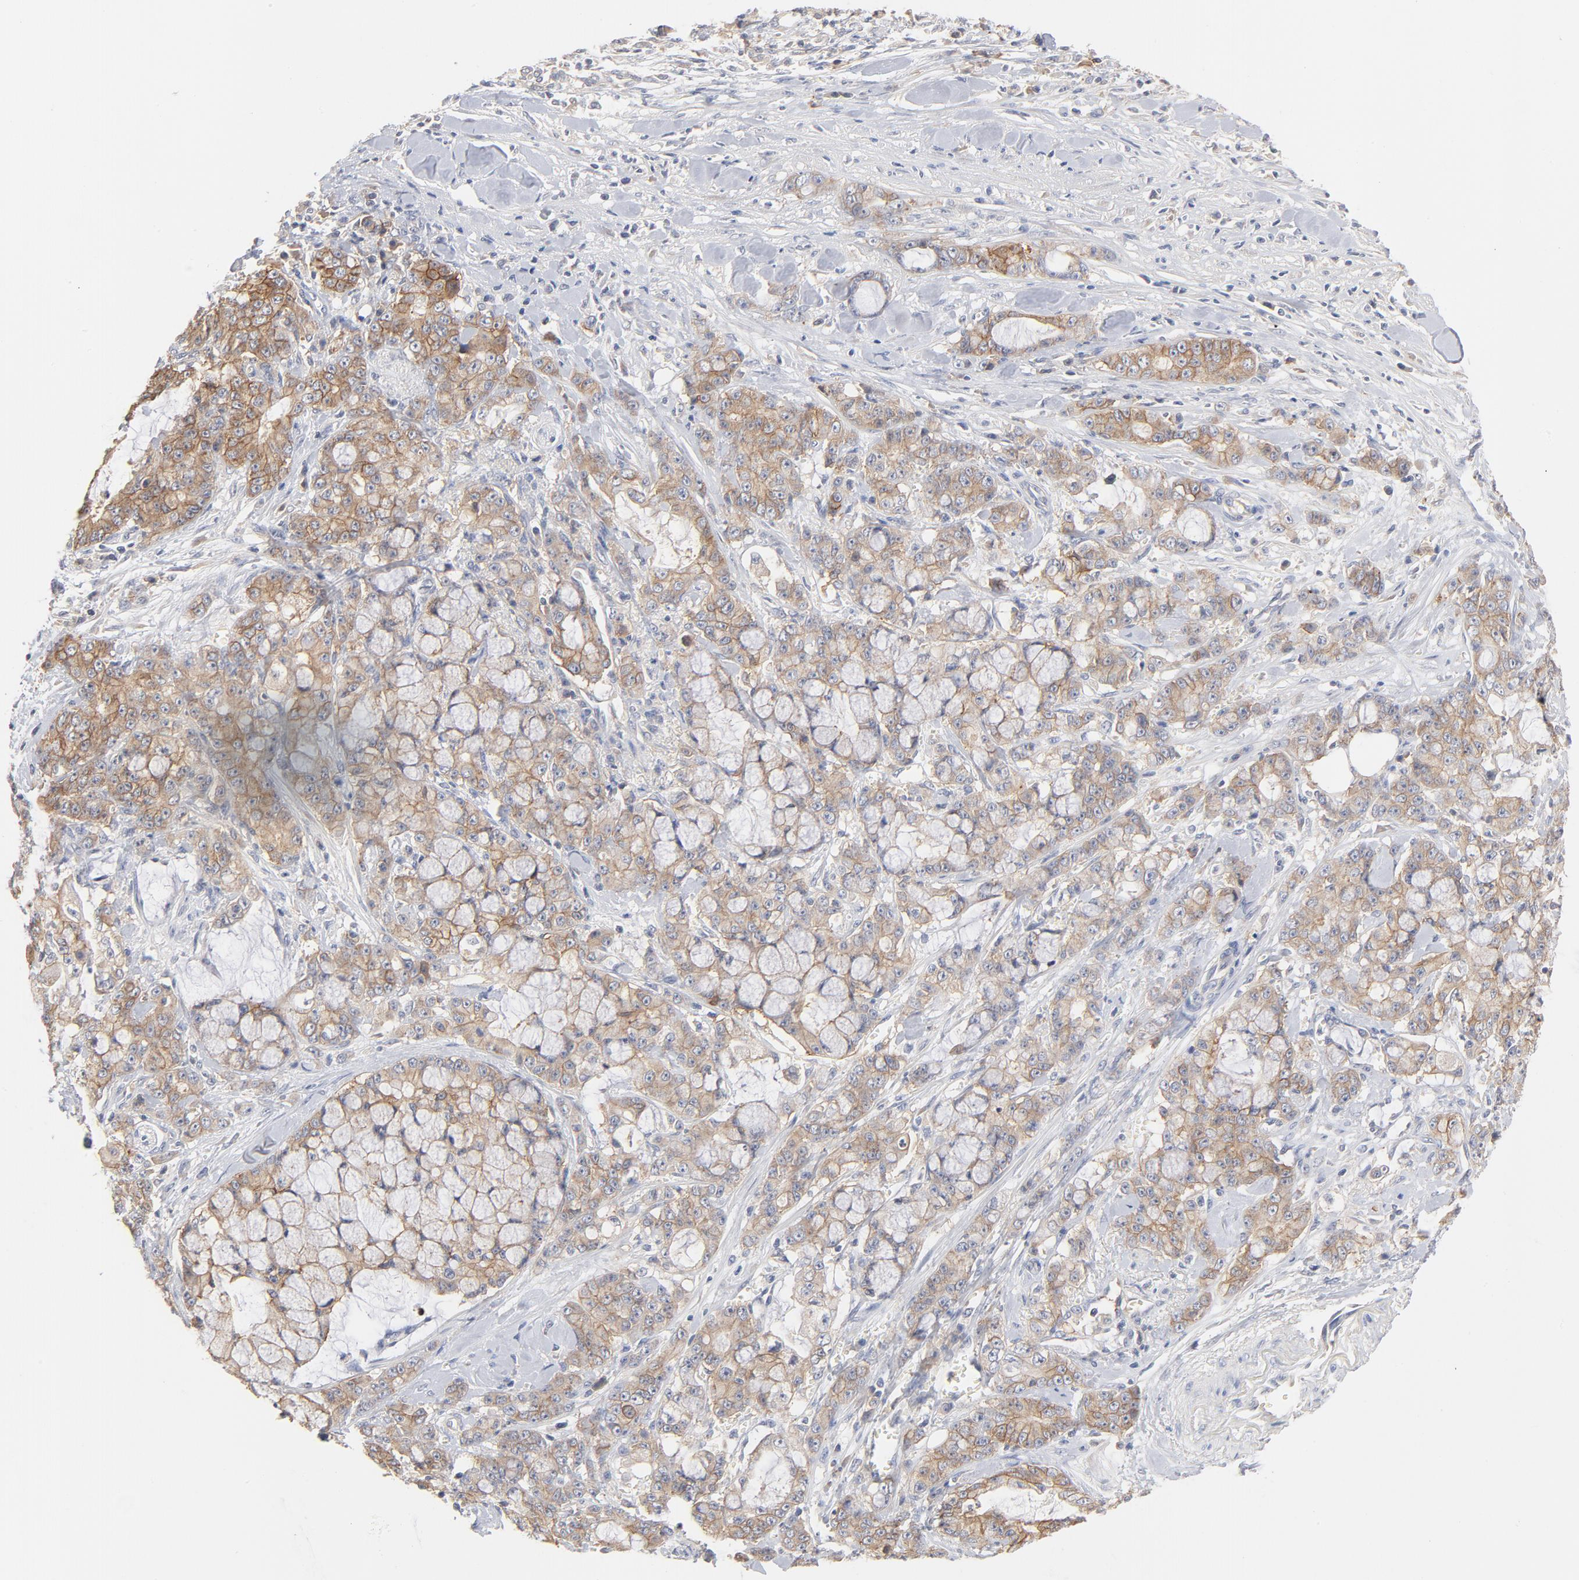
{"staining": {"intensity": "moderate", "quantity": ">75%", "location": "cytoplasmic/membranous"}, "tissue": "pancreatic cancer", "cell_type": "Tumor cells", "image_type": "cancer", "snomed": [{"axis": "morphology", "description": "Adenocarcinoma, NOS"}, {"axis": "topography", "description": "Pancreas"}], "caption": "Human pancreatic cancer (adenocarcinoma) stained for a protein (brown) shows moderate cytoplasmic/membranous positive staining in about >75% of tumor cells.", "gene": "SETD3", "patient": {"sex": "female", "age": 73}}